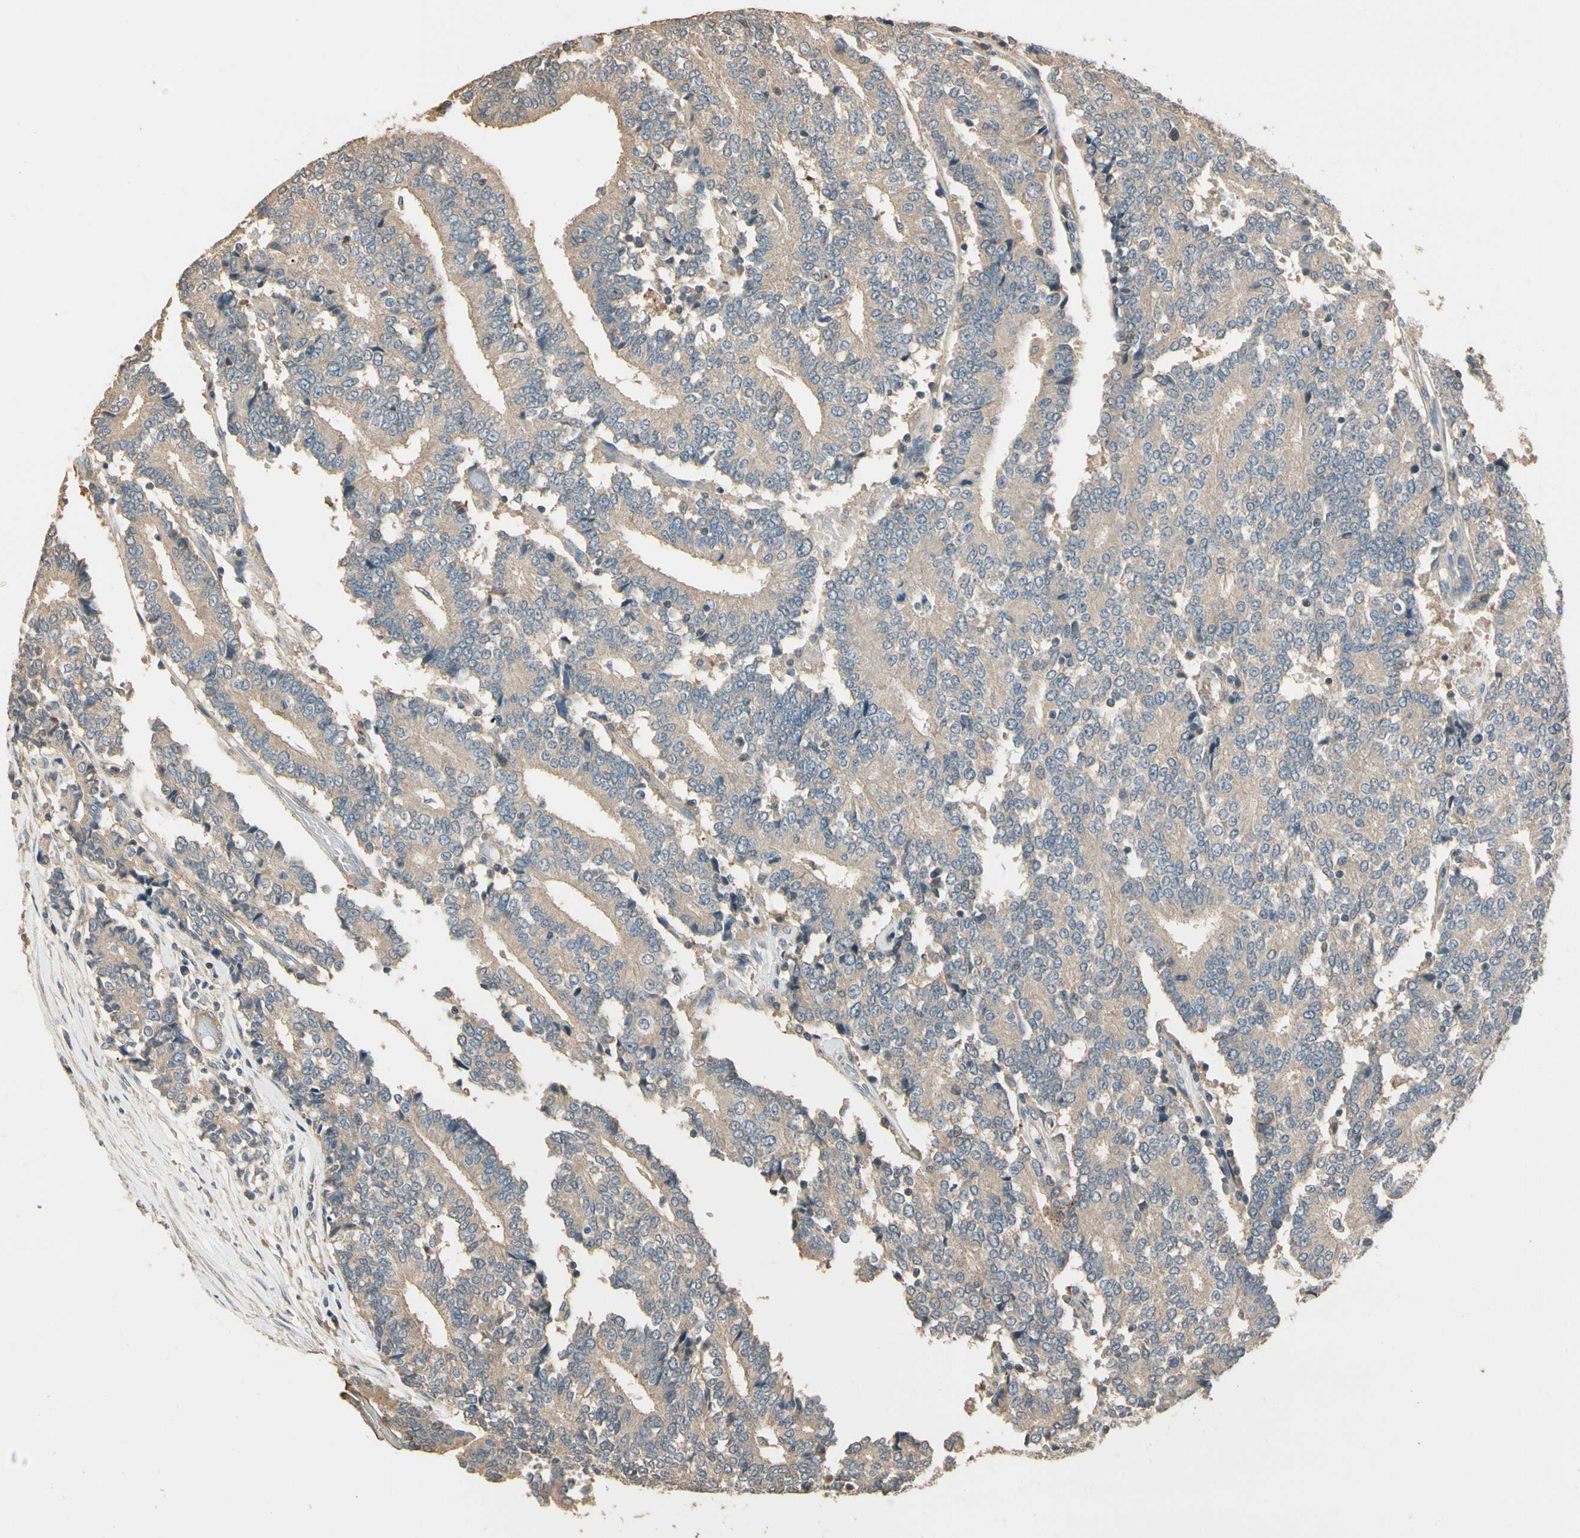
{"staining": {"intensity": "weak", "quantity": ">75%", "location": "cytoplasmic/membranous"}, "tissue": "prostate cancer", "cell_type": "Tumor cells", "image_type": "cancer", "snomed": [{"axis": "morphology", "description": "Adenocarcinoma, High grade"}, {"axis": "topography", "description": "Prostate"}], "caption": "Human prostate cancer stained with a brown dye exhibits weak cytoplasmic/membranous positive staining in approximately >75% of tumor cells.", "gene": "CDH6", "patient": {"sex": "male", "age": 55}}